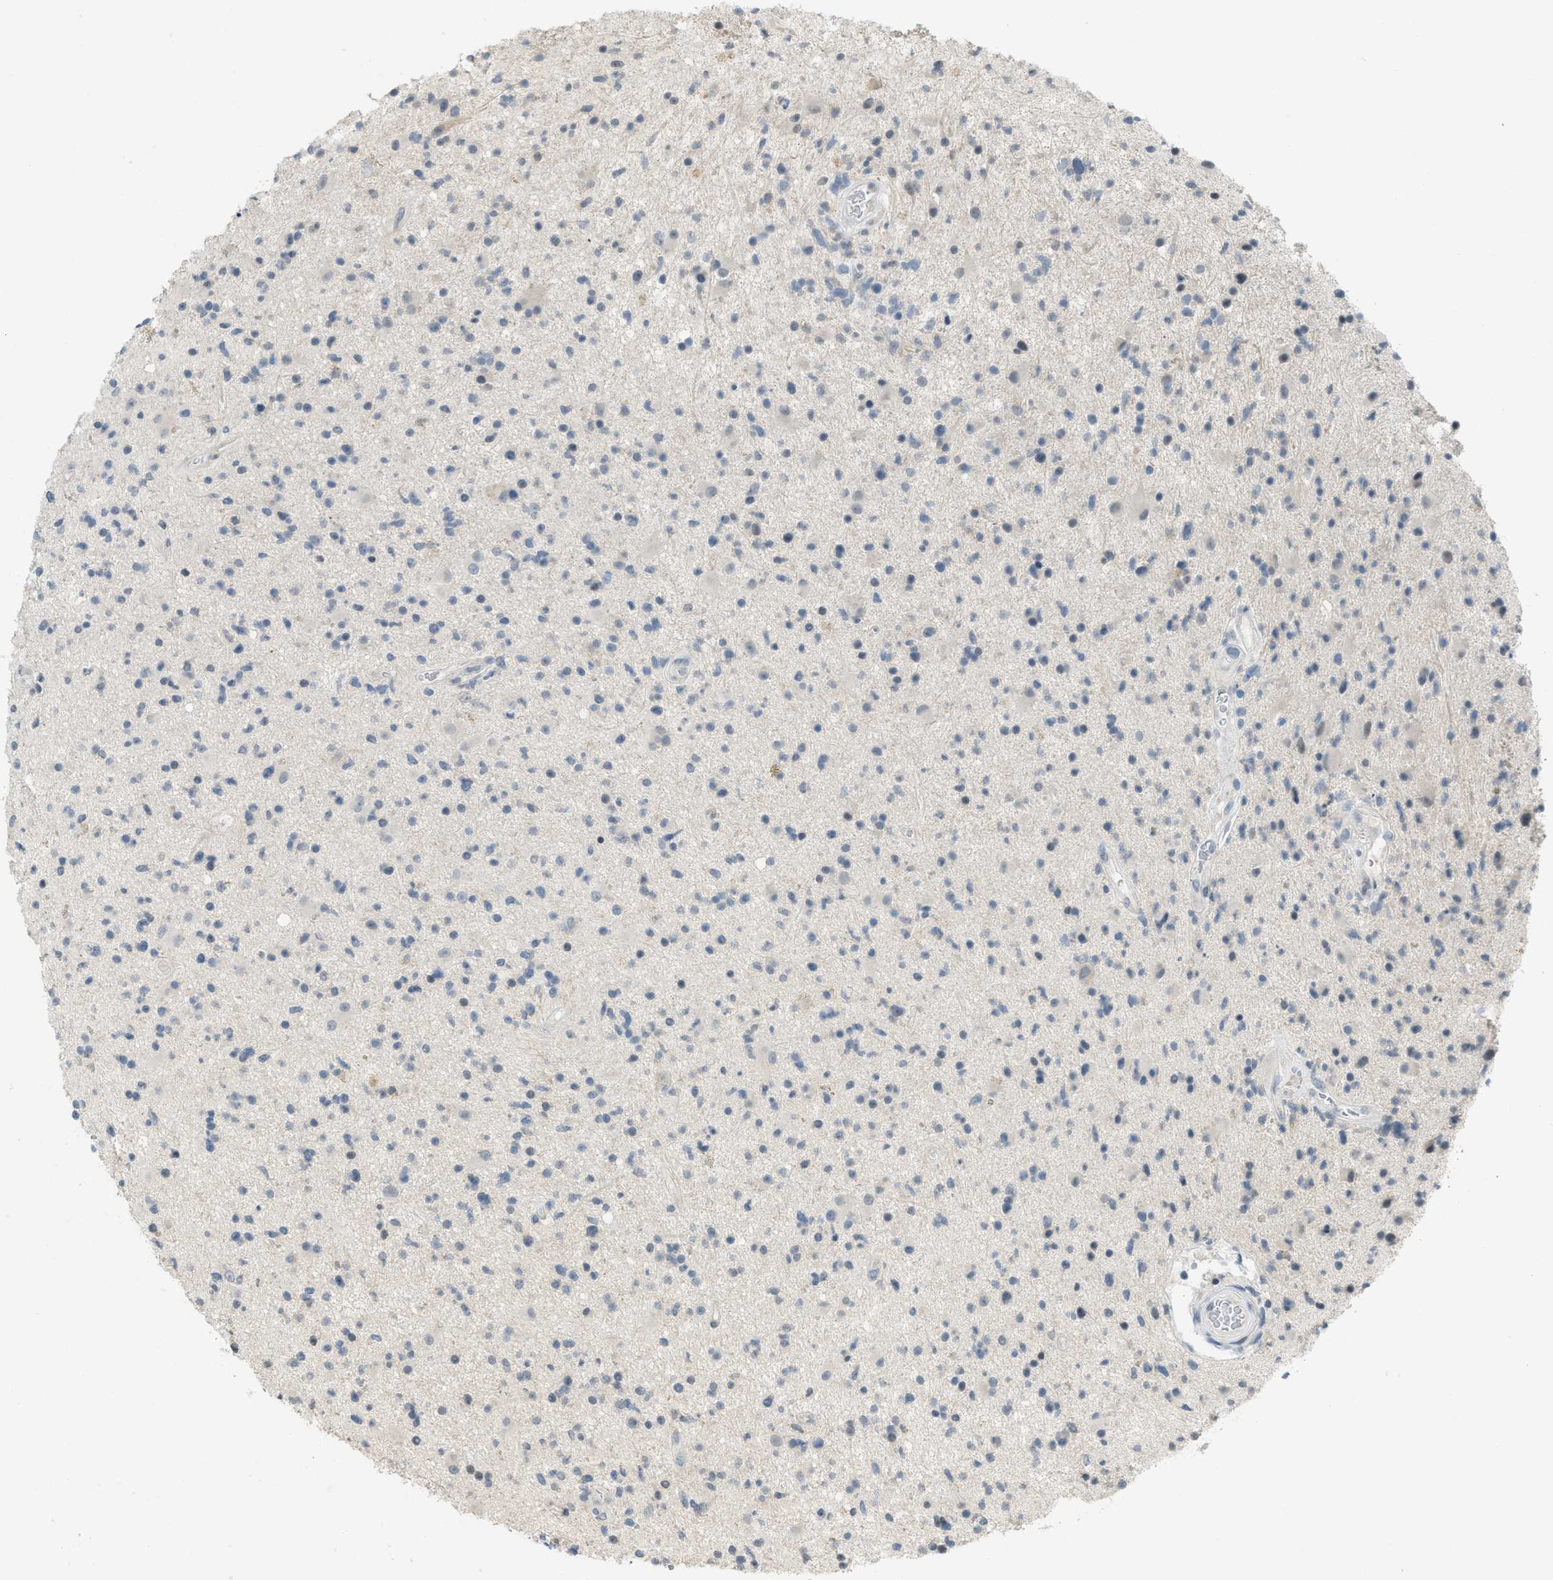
{"staining": {"intensity": "weak", "quantity": "<25%", "location": "cytoplasmic/membranous"}, "tissue": "glioma", "cell_type": "Tumor cells", "image_type": "cancer", "snomed": [{"axis": "morphology", "description": "Glioma, malignant, High grade"}, {"axis": "topography", "description": "Brain"}], "caption": "There is no significant expression in tumor cells of glioma. Nuclei are stained in blue.", "gene": "TXNDC2", "patient": {"sex": "male", "age": 33}}